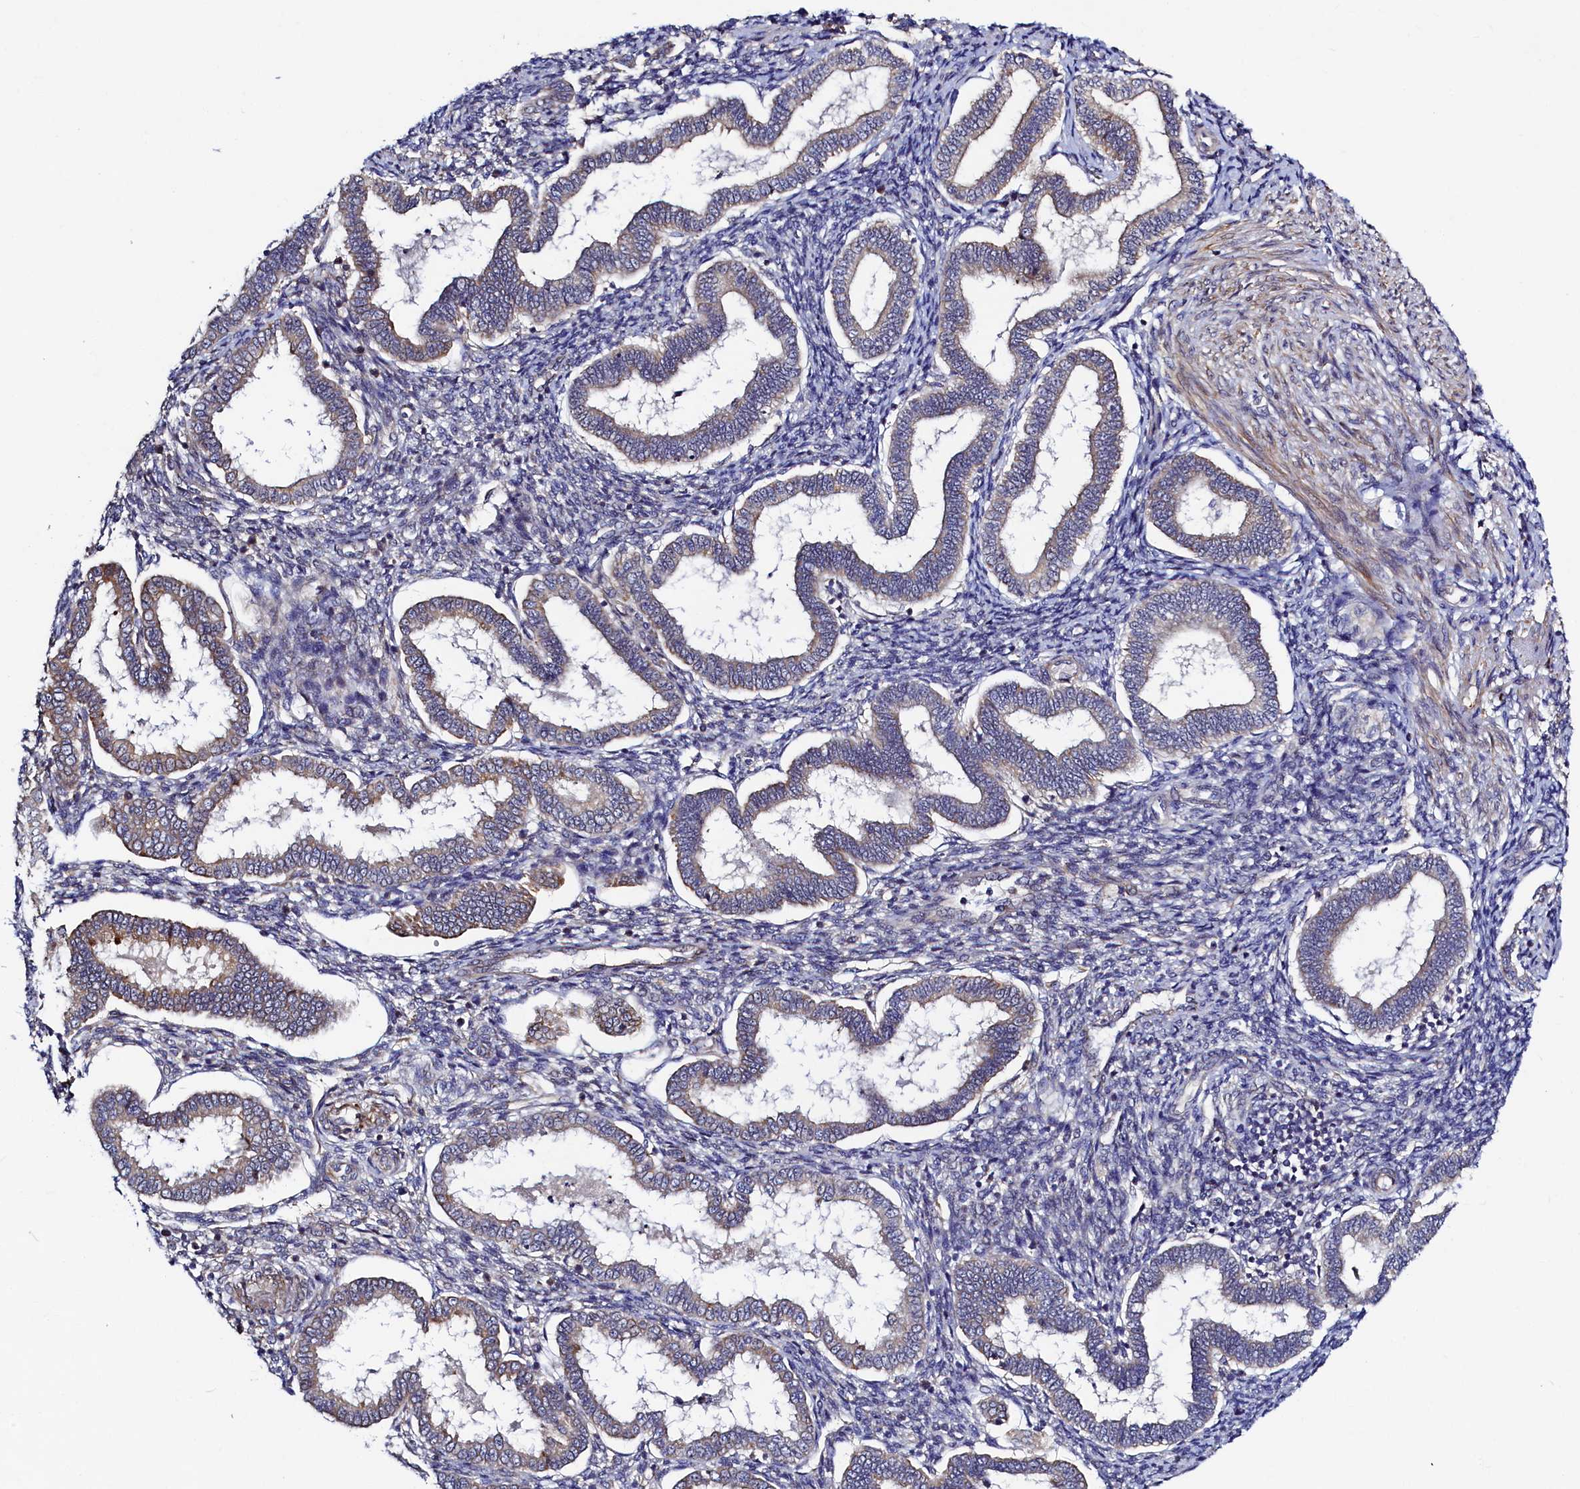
{"staining": {"intensity": "negative", "quantity": "none", "location": "none"}, "tissue": "endometrium", "cell_type": "Cells in endometrial stroma", "image_type": "normal", "snomed": [{"axis": "morphology", "description": "Normal tissue, NOS"}, {"axis": "topography", "description": "Endometrium"}], "caption": "Immunohistochemistry image of benign endometrium: endometrium stained with DAB shows no significant protein expression in cells in endometrial stroma. Nuclei are stained in blue.", "gene": "SLC16A14", "patient": {"sex": "female", "age": 24}}